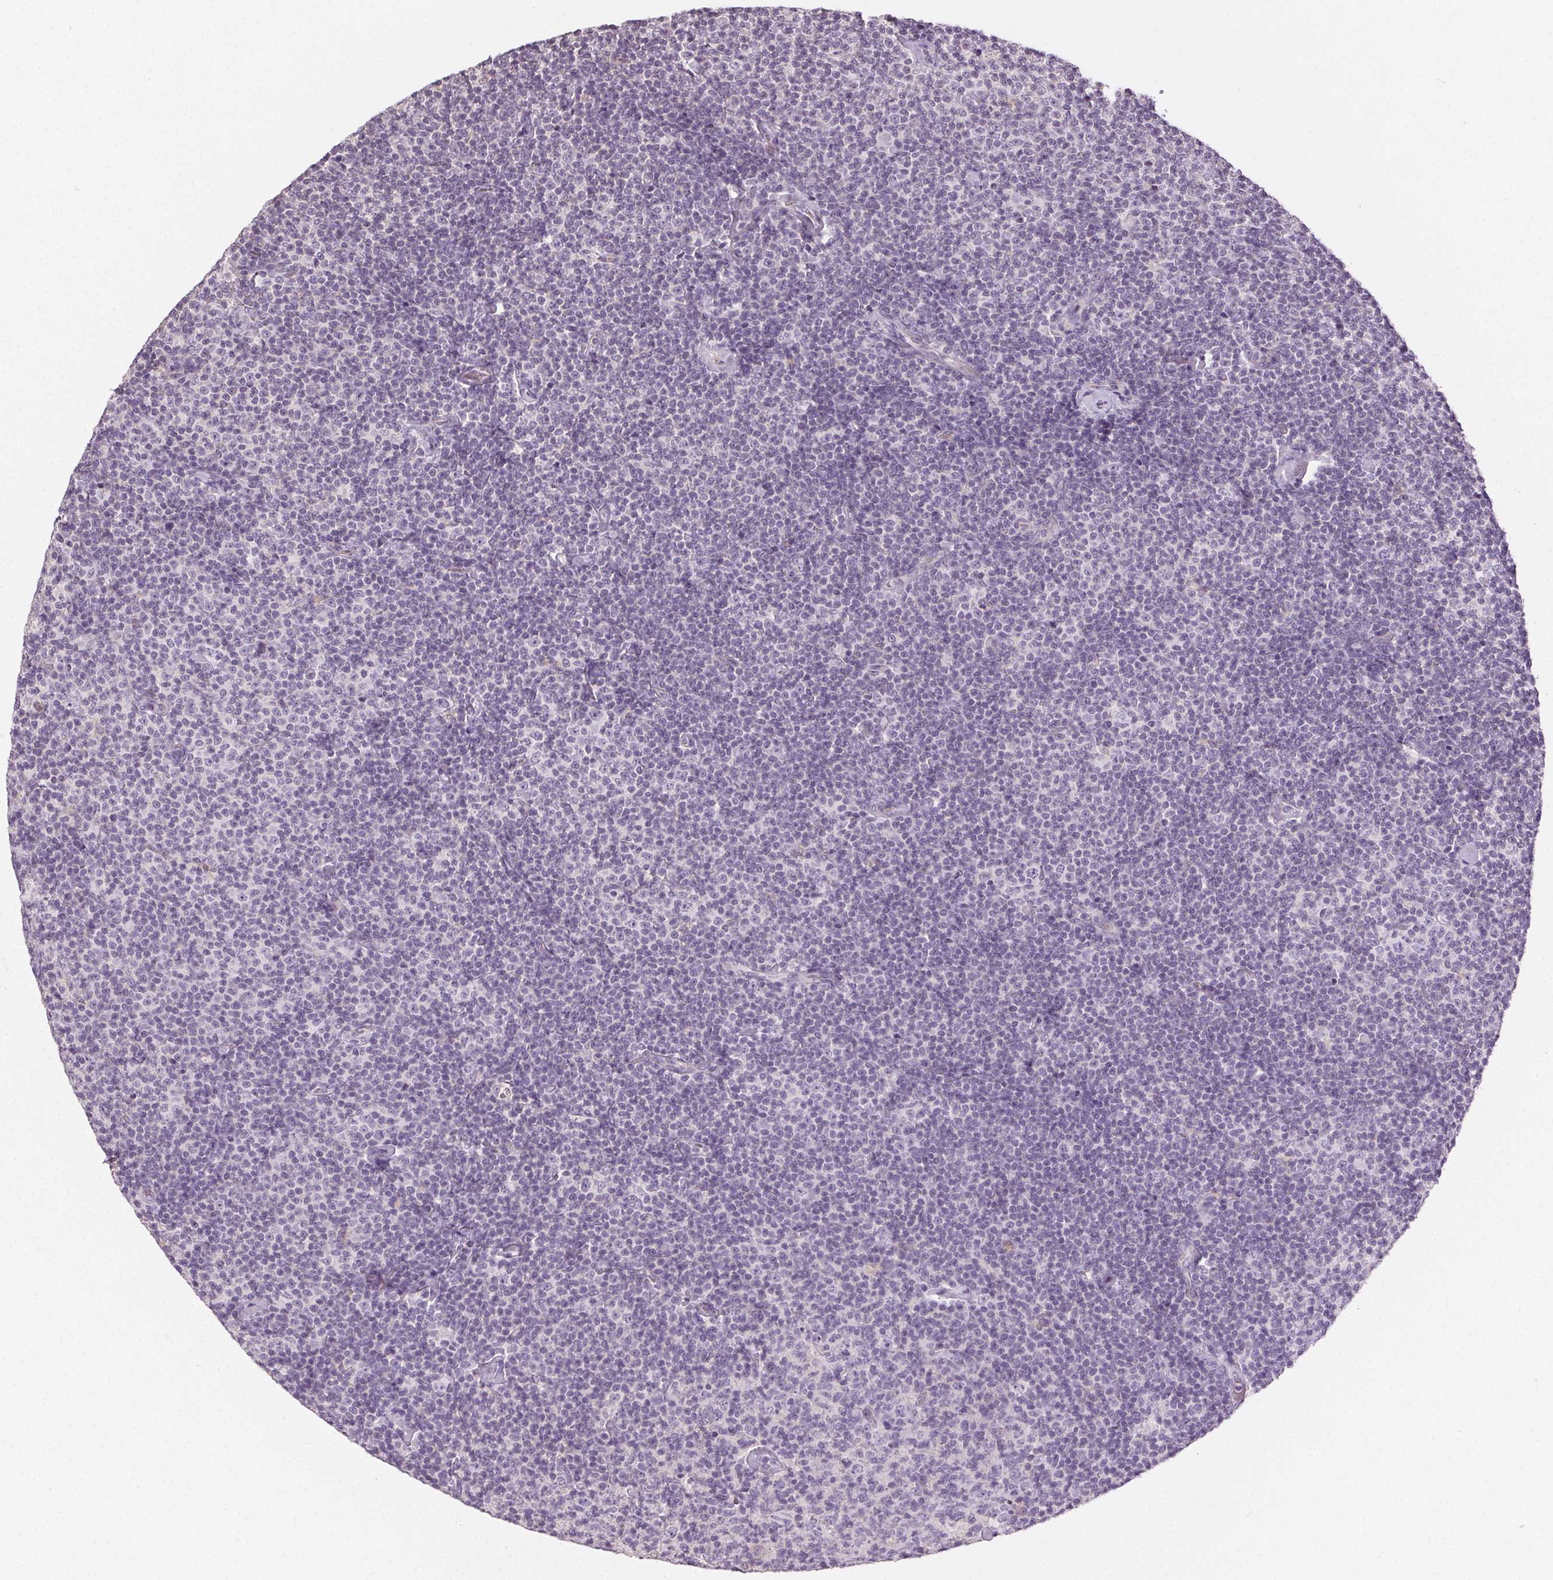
{"staining": {"intensity": "negative", "quantity": "none", "location": "none"}, "tissue": "lymphoma", "cell_type": "Tumor cells", "image_type": "cancer", "snomed": [{"axis": "morphology", "description": "Malignant lymphoma, non-Hodgkin's type, Low grade"}, {"axis": "topography", "description": "Lymph node"}], "caption": "Immunohistochemistry micrograph of malignant lymphoma, non-Hodgkin's type (low-grade) stained for a protein (brown), which reveals no staining in tumor cells.", "gene": "CLTRN", "patient": {"sex": "male", "age": 81}}